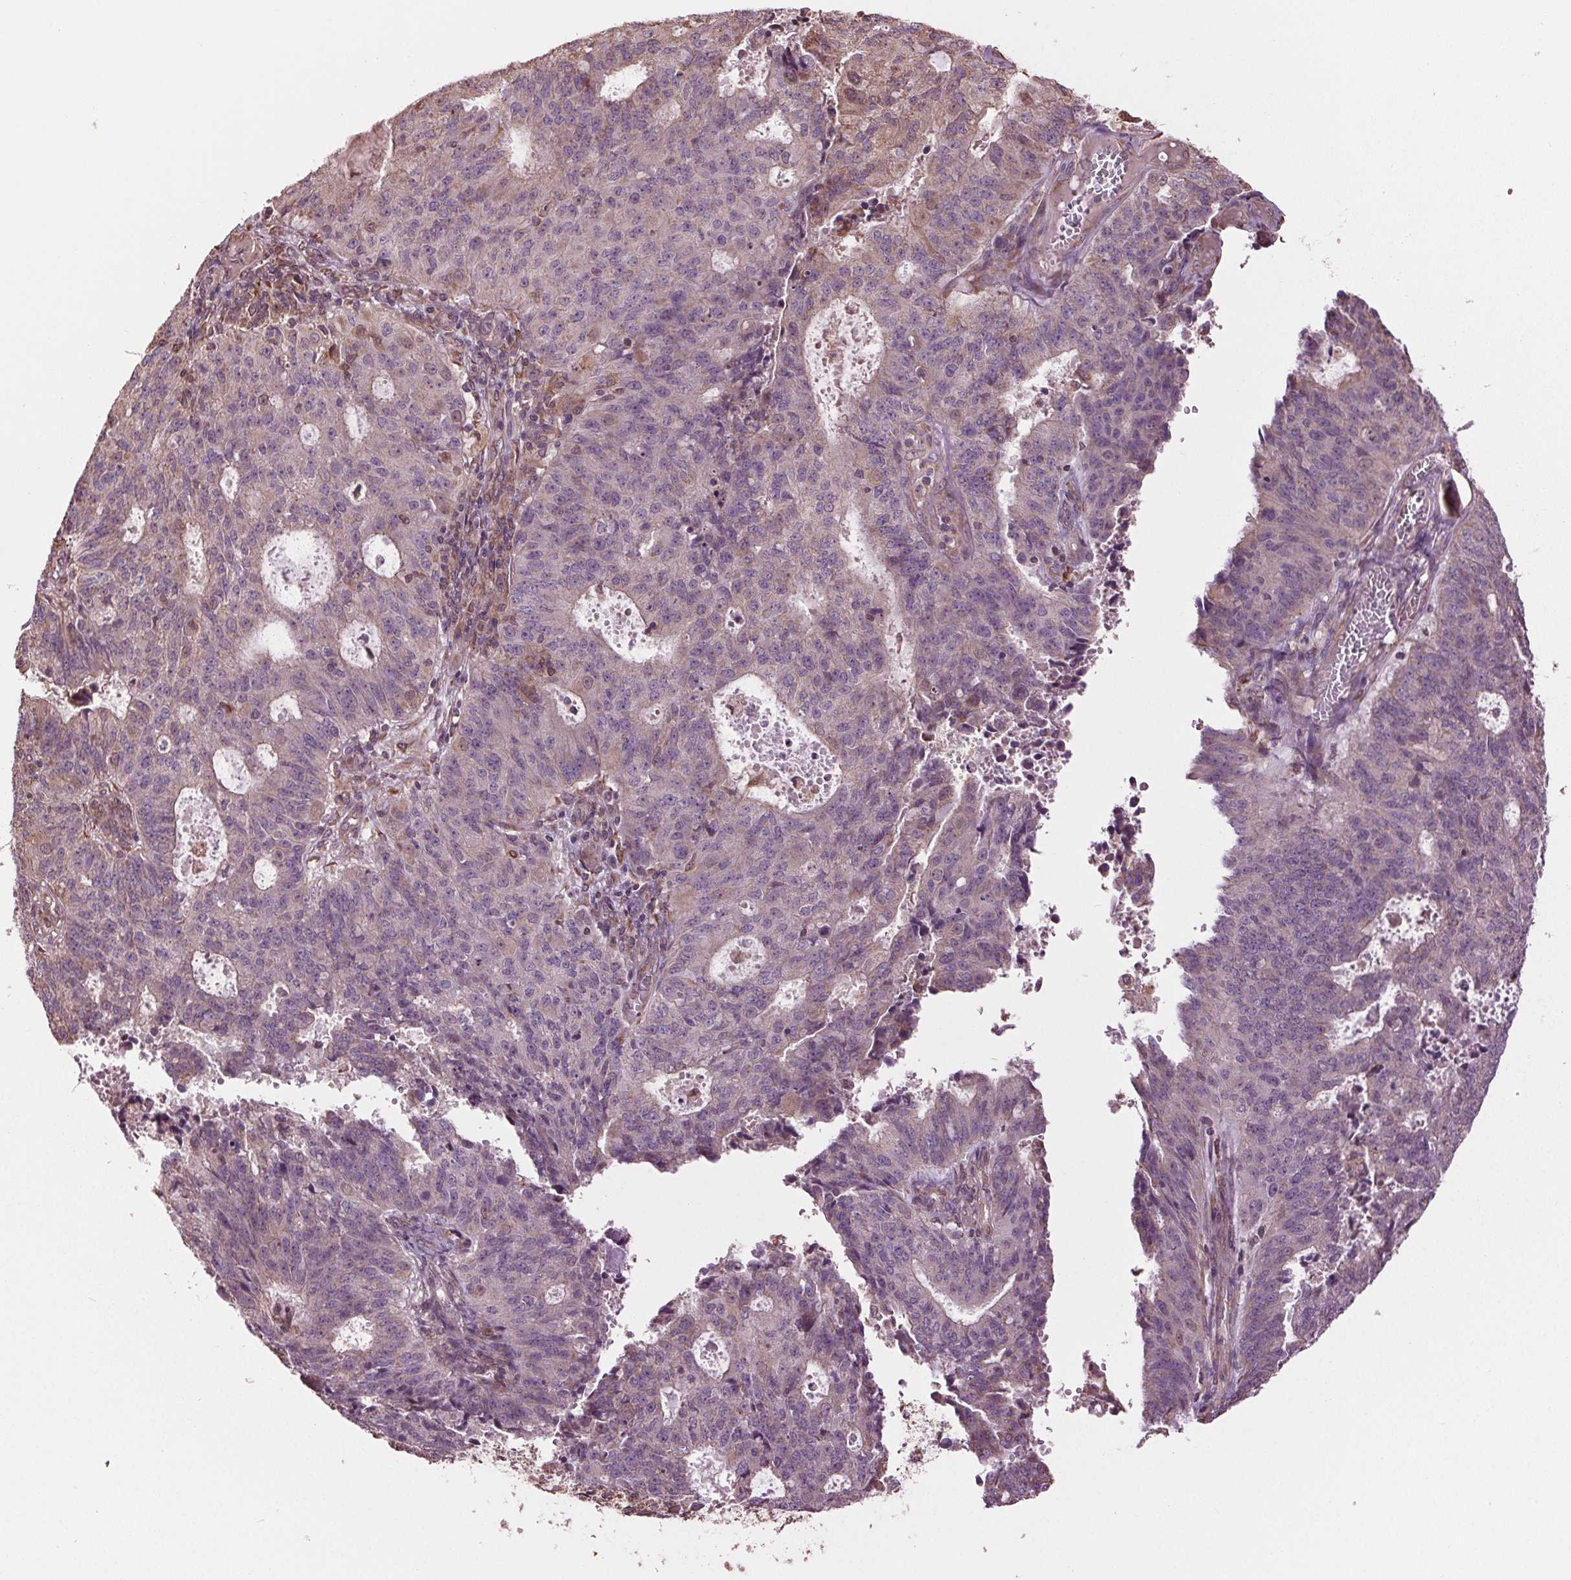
{"staining": {"intensity": "negative", "quantity": "none", "location": "none"}, "tissue": "endometrial cancer", "cell_type": "Tumor cells", "image_type": "cancer", "snomed": [{"axis": "morphology", "description": "Adenocarcinoma, NOS"}, {"axis": "topography", "description": "Endometrium"}], "caption": "The micrograph shows no significant expression in tumor cells of endometrial adenocarcinoma. (Stains: DAB (3,3'-diaminobenzidine) immunohistochemistry with hematoxylin counter stain, Microscopy: brightfield microscopy at high magnification).", "gene": "RNPEP", "patient": {"sex": "female", "age": 82}}